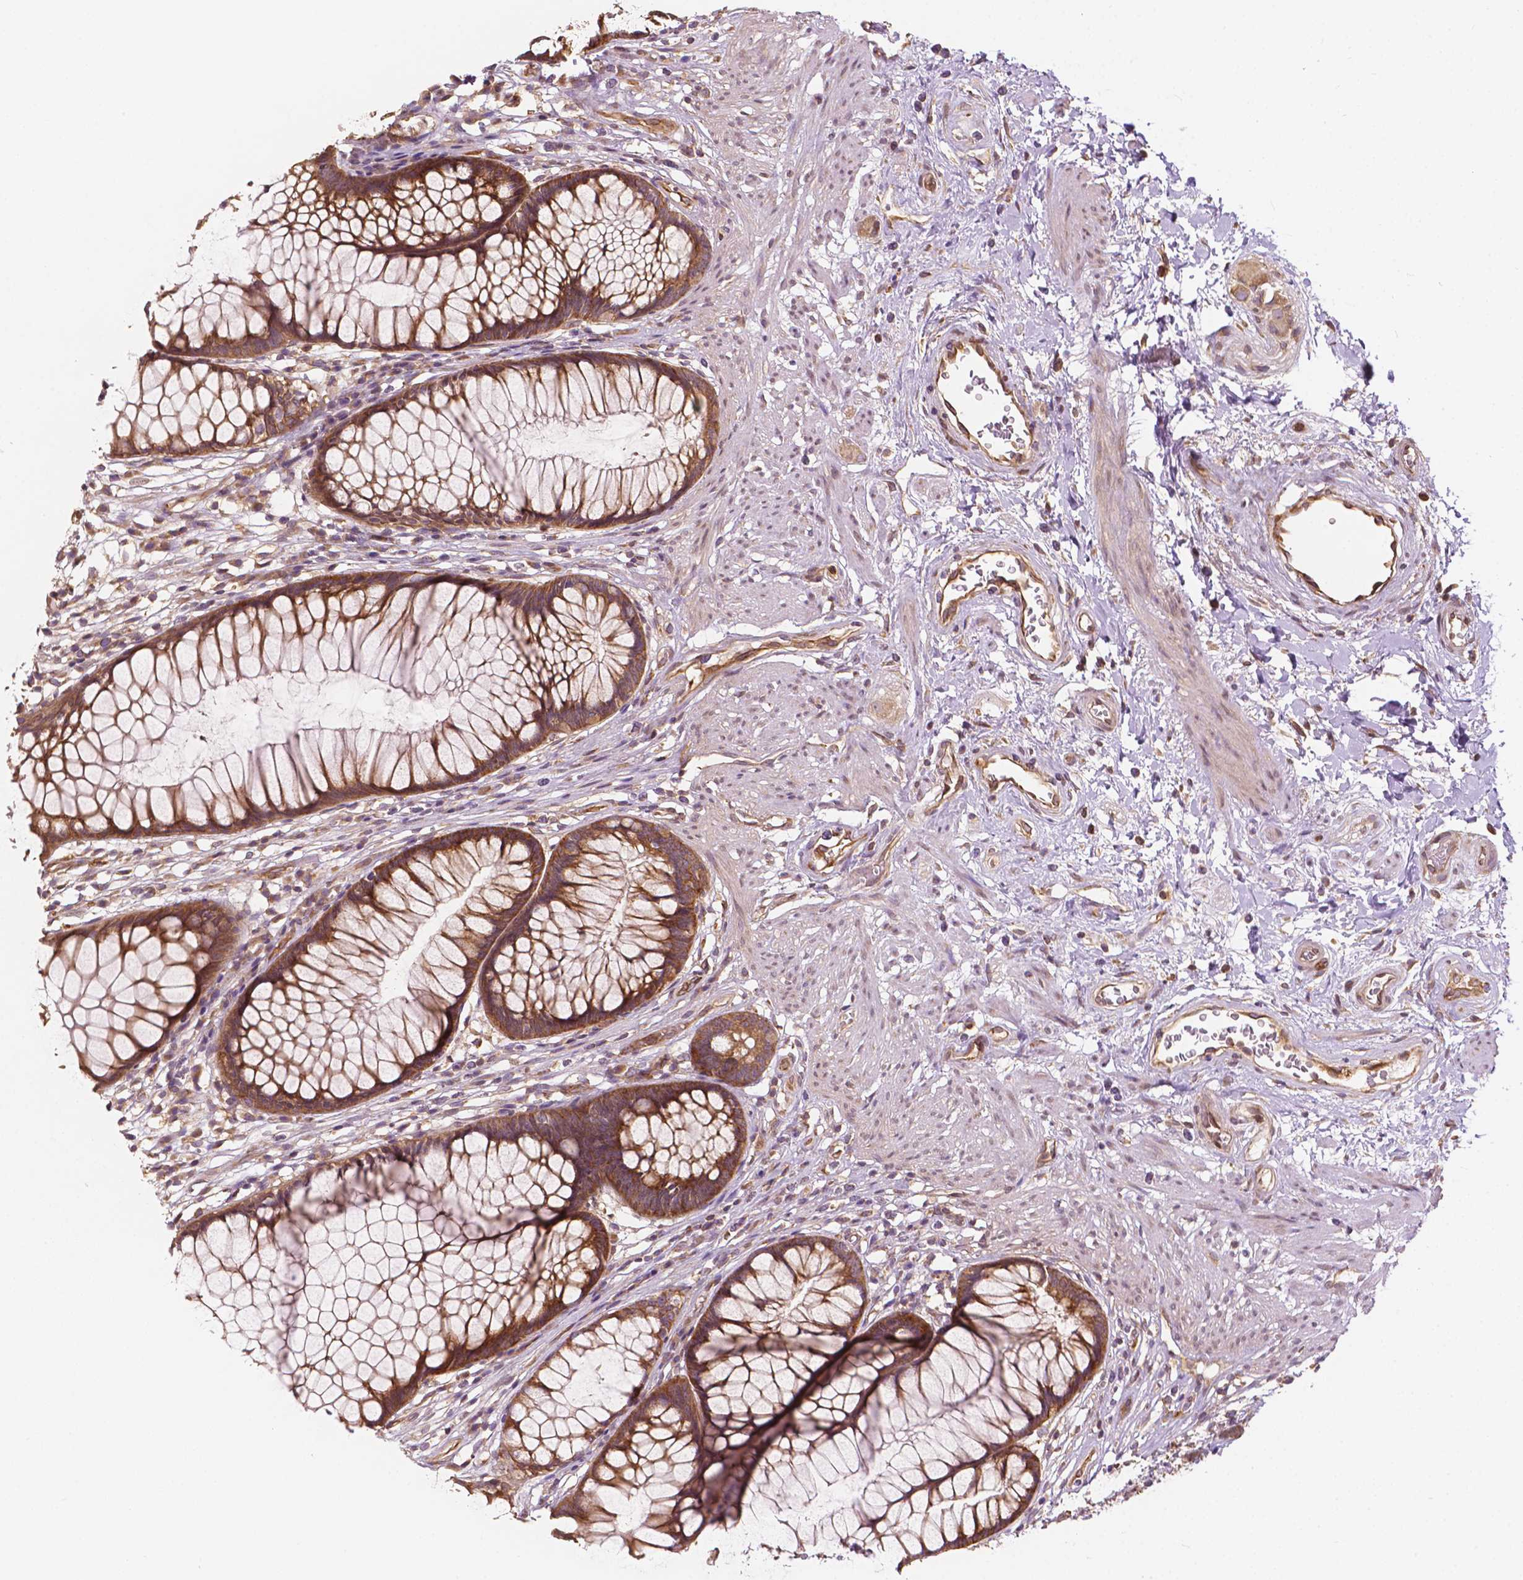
{"staining": {"intensity": "moderate", "quantity": ">75%", "location": "cytoplasmic/membranous"}, "tissue": "rectum", "cell_type": "Glandular cells", "image_type": "normal", "snomed": [{"axis": "morphology", "description": "Normal tissue, NOS"}, {"axis": "topography", "description": "Smooth muscle"}, {"axis": "topography", "description": "Rectum"}], "caption": "This is a photomicrograph of immunohistochemistry staining of normal rectum, which shows moderate staining in the cytoplasmic/membranous of glandular cells.", "gene": "G3BP1", "patient": {"sex": "male", "age": 53}}